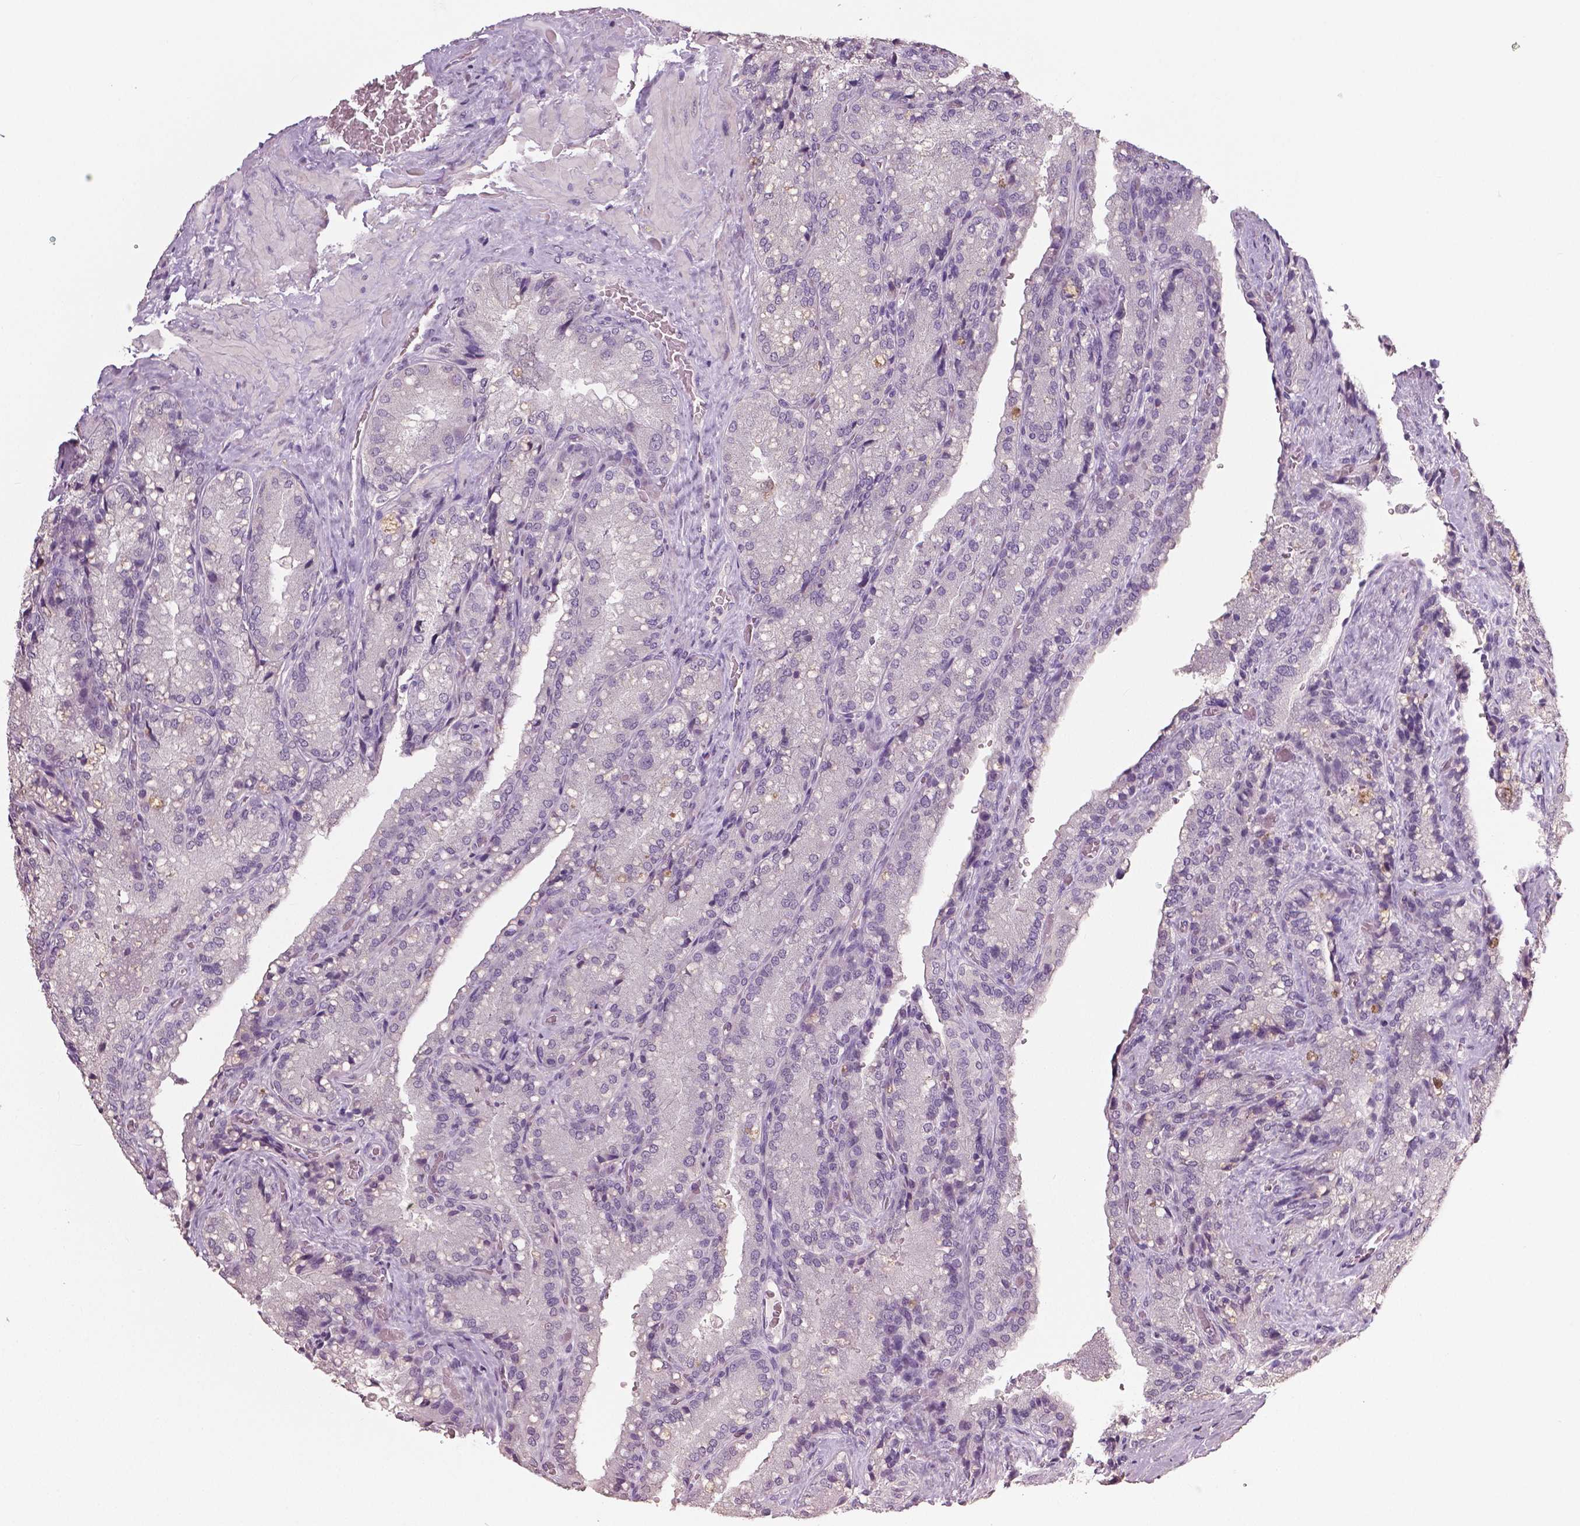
{"staining": {"intensity": "negative", "quantity": "none", "location": "none"}, "tissue": "seminal vesicle", "cell_type": "Glandular cells", "image_type": "normal", "snomed": [{"axis": "morphology", "description": "Normal tissue, NOS"}, {"axis": "topography", "description": "Seminal veicle"}], "caption": "An IHC photomicrograph of normal seminal vesicle is shown. There is no staining in glandular cells of seminal vesicle. (Brightfield microscopy of DAB immunohistochemistry (IHC) at high magnification).", "gene": "NECAB1", "patient": {"sex": "male", "age": 57}}